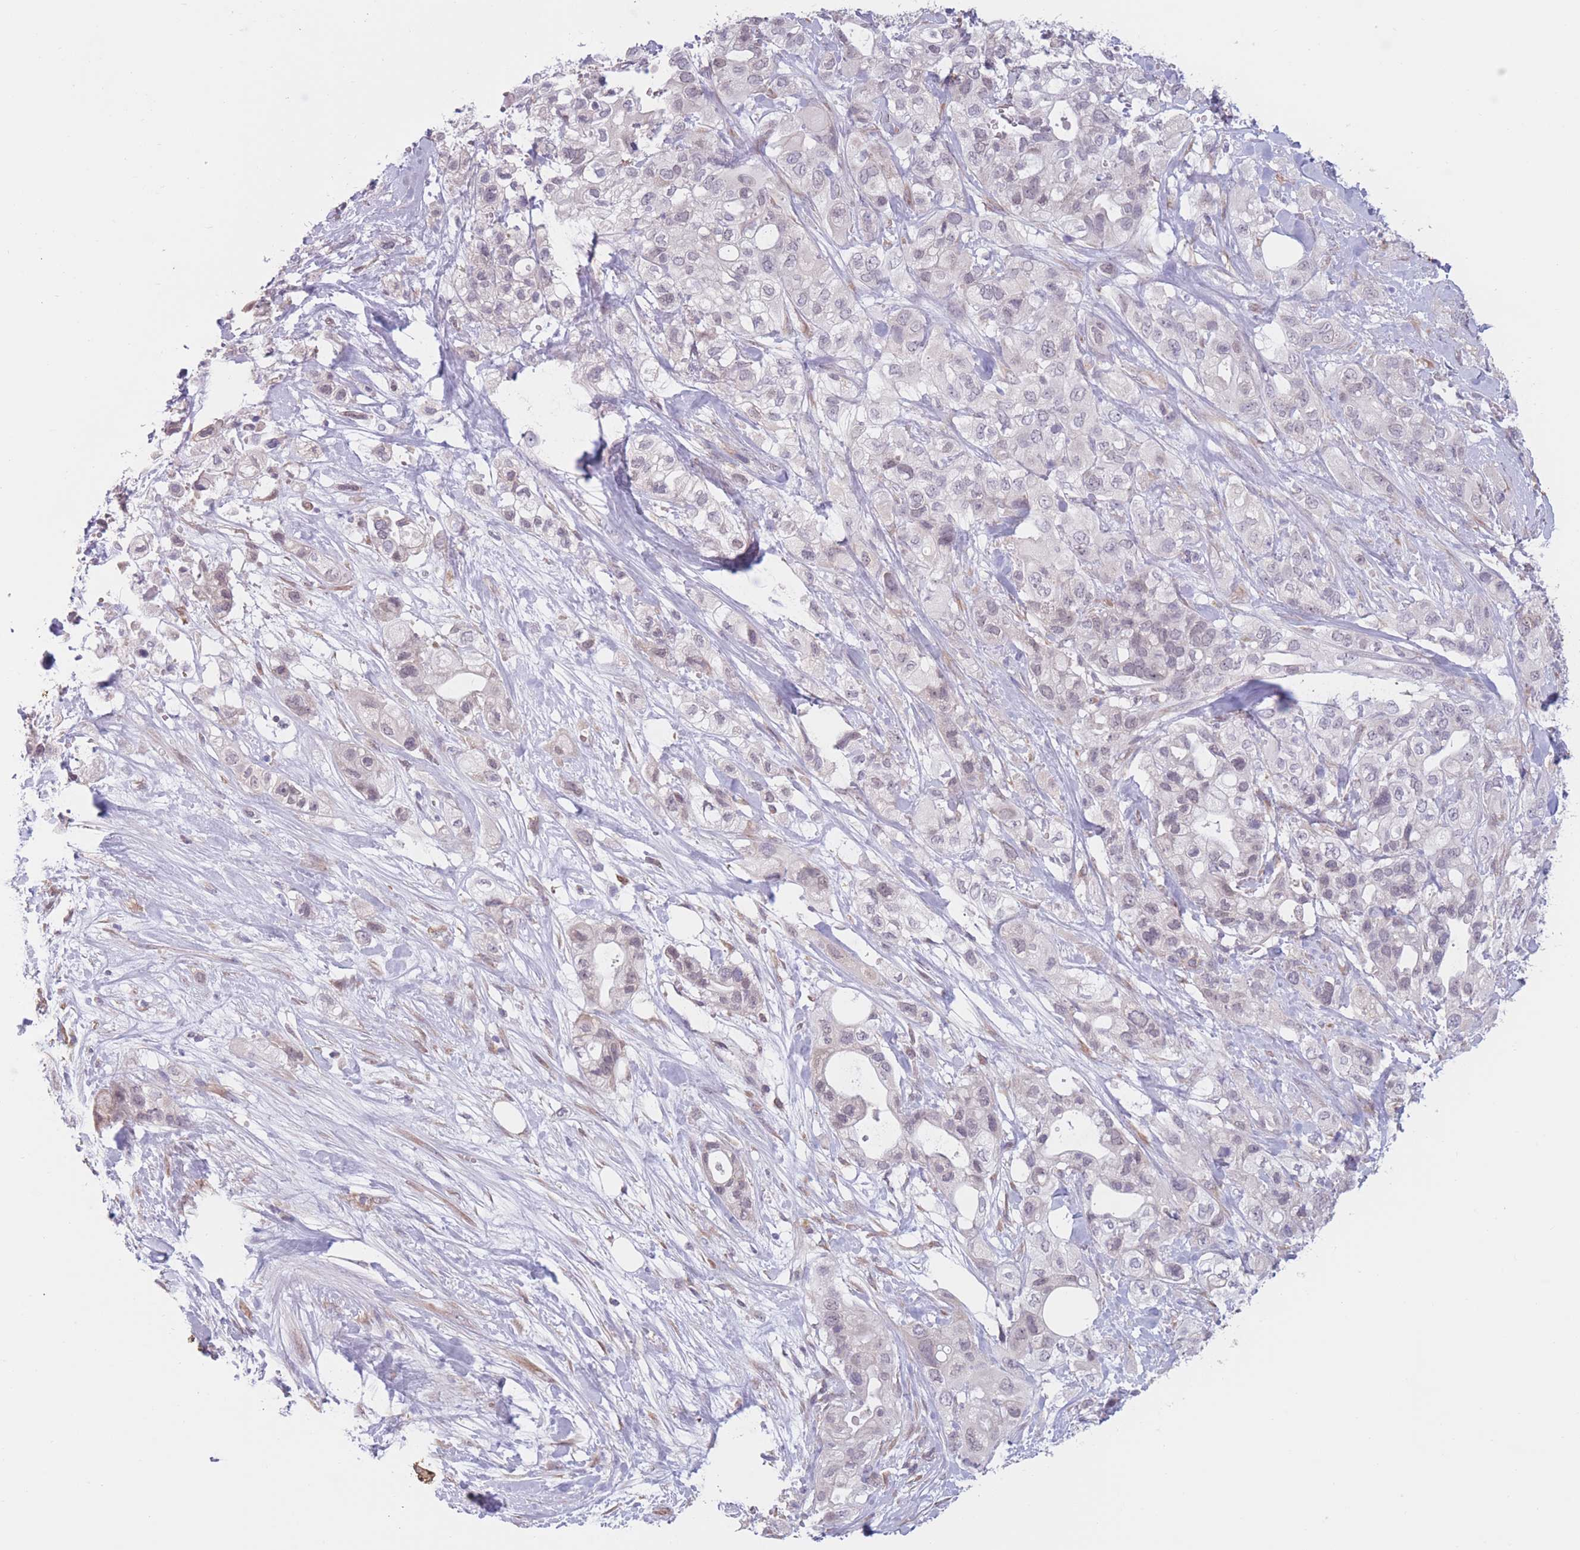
{"staining": {"intensity": "negative", "quantity": "none", "location": "none"}, "tissue": "pancreatic cancer", "cell_type": "Tumor cells", "image_type": "cancer", "snomed": [{"axis": "morphology", "description": "Adenocarcinoma, NOS"}, {"axis": "topography", "description": "Pancreas"}], "caption": "Pancreatic adenocarcinoma was stained to show a protein in brown. There is no significant positivity in tumor cells. (Brightfield microscopy of DAB immunohistochemistry (IHC) at high magnification).", "gene": "COL27A1", "patient": {"sex": "male", "age": 44}}